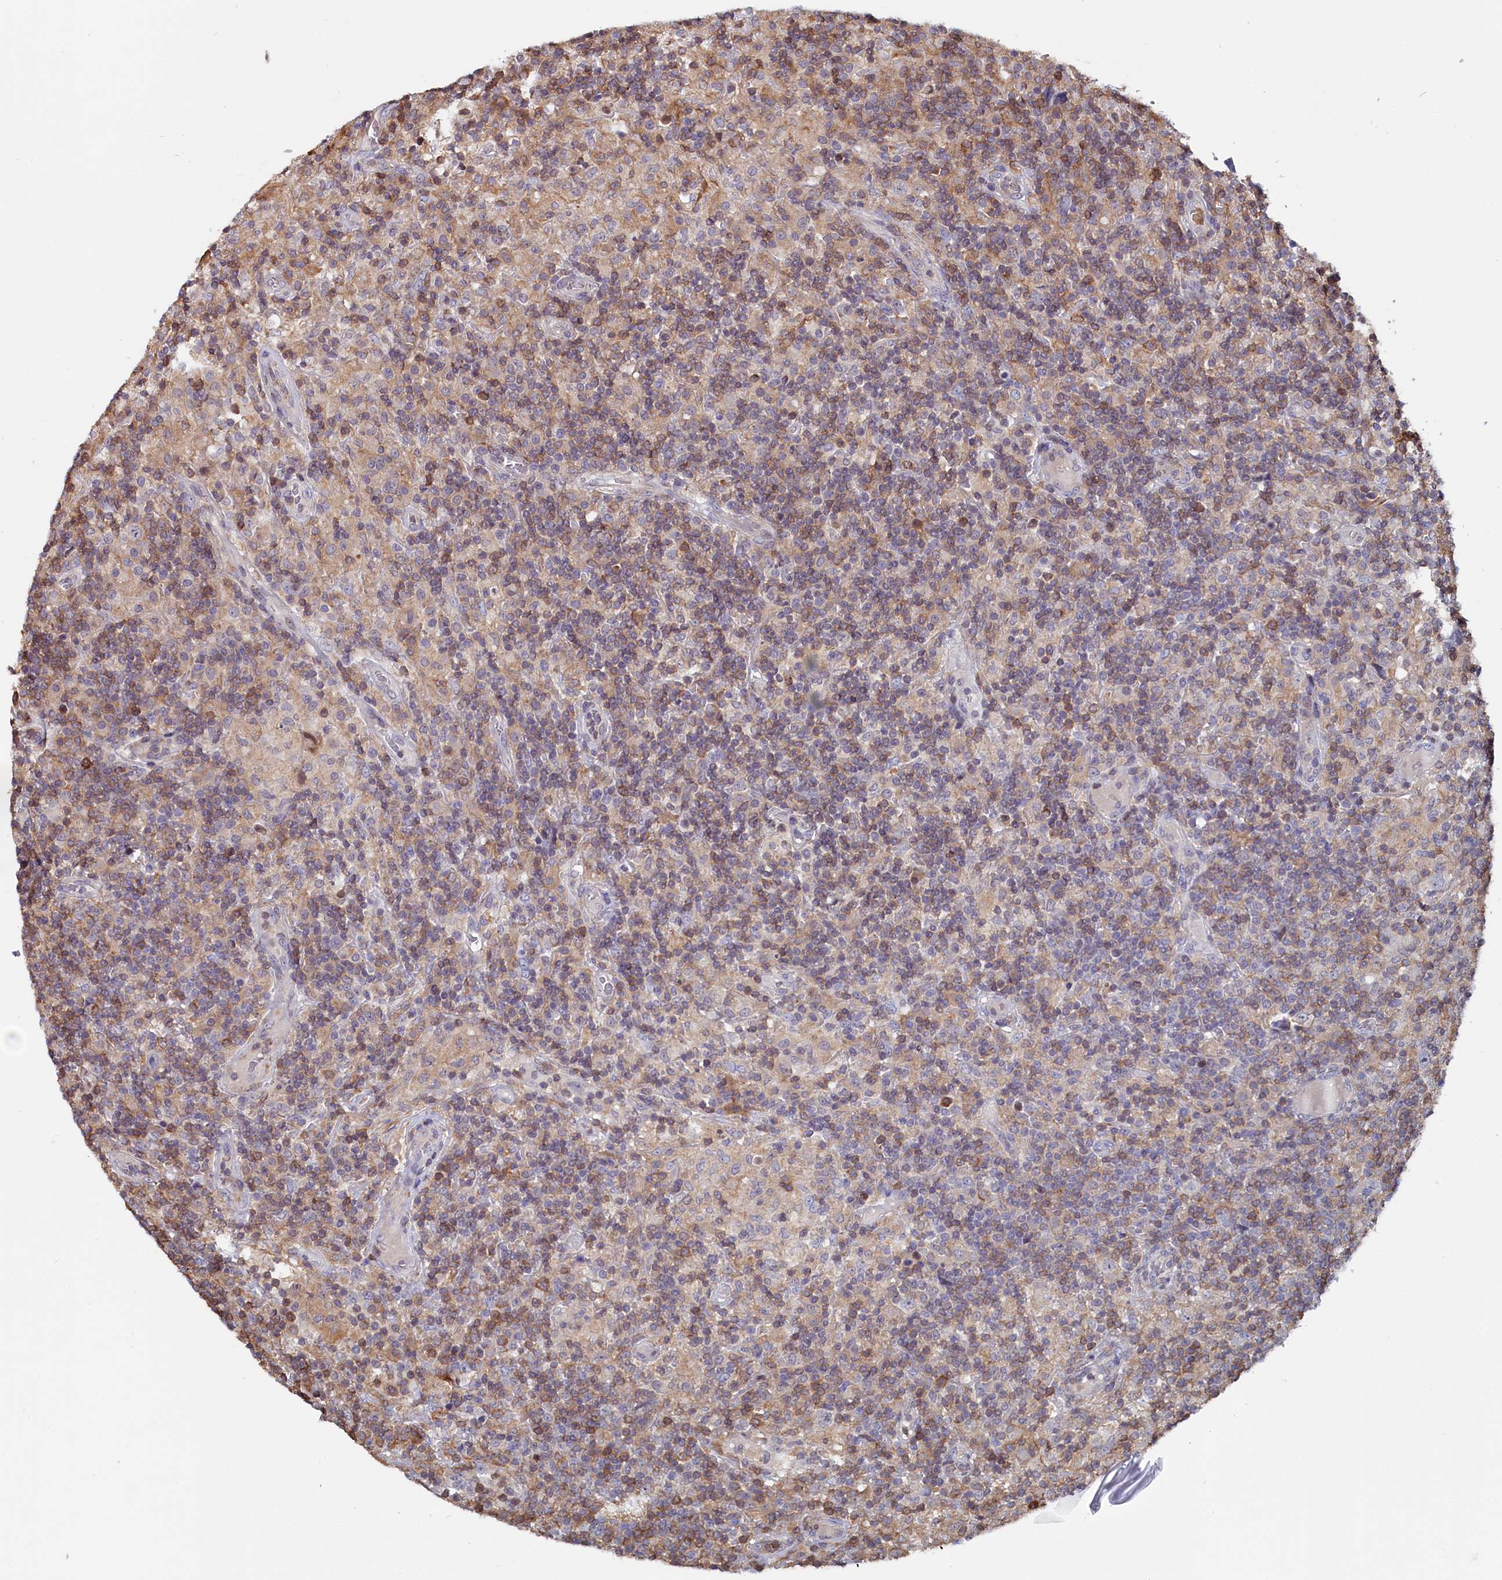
{"staining": {"intensity": "negative", "quantity": "none", "location": "none"}, "tissue": "lymphoma", "cell_type": "Tumor cells", "image_type": "cancer", "snomed": [{"axis": "morphology", "description": "Hodgkin's disease, NOS"}, {"axis": "topography", "description": "Lymph node"}], "caption": "Lymphoma was stained to show a protein in brown. There is no significant positivity in tumor cells.", "gene": "CIAPIN1", "patient": {"sex": "male", "age": 70}}